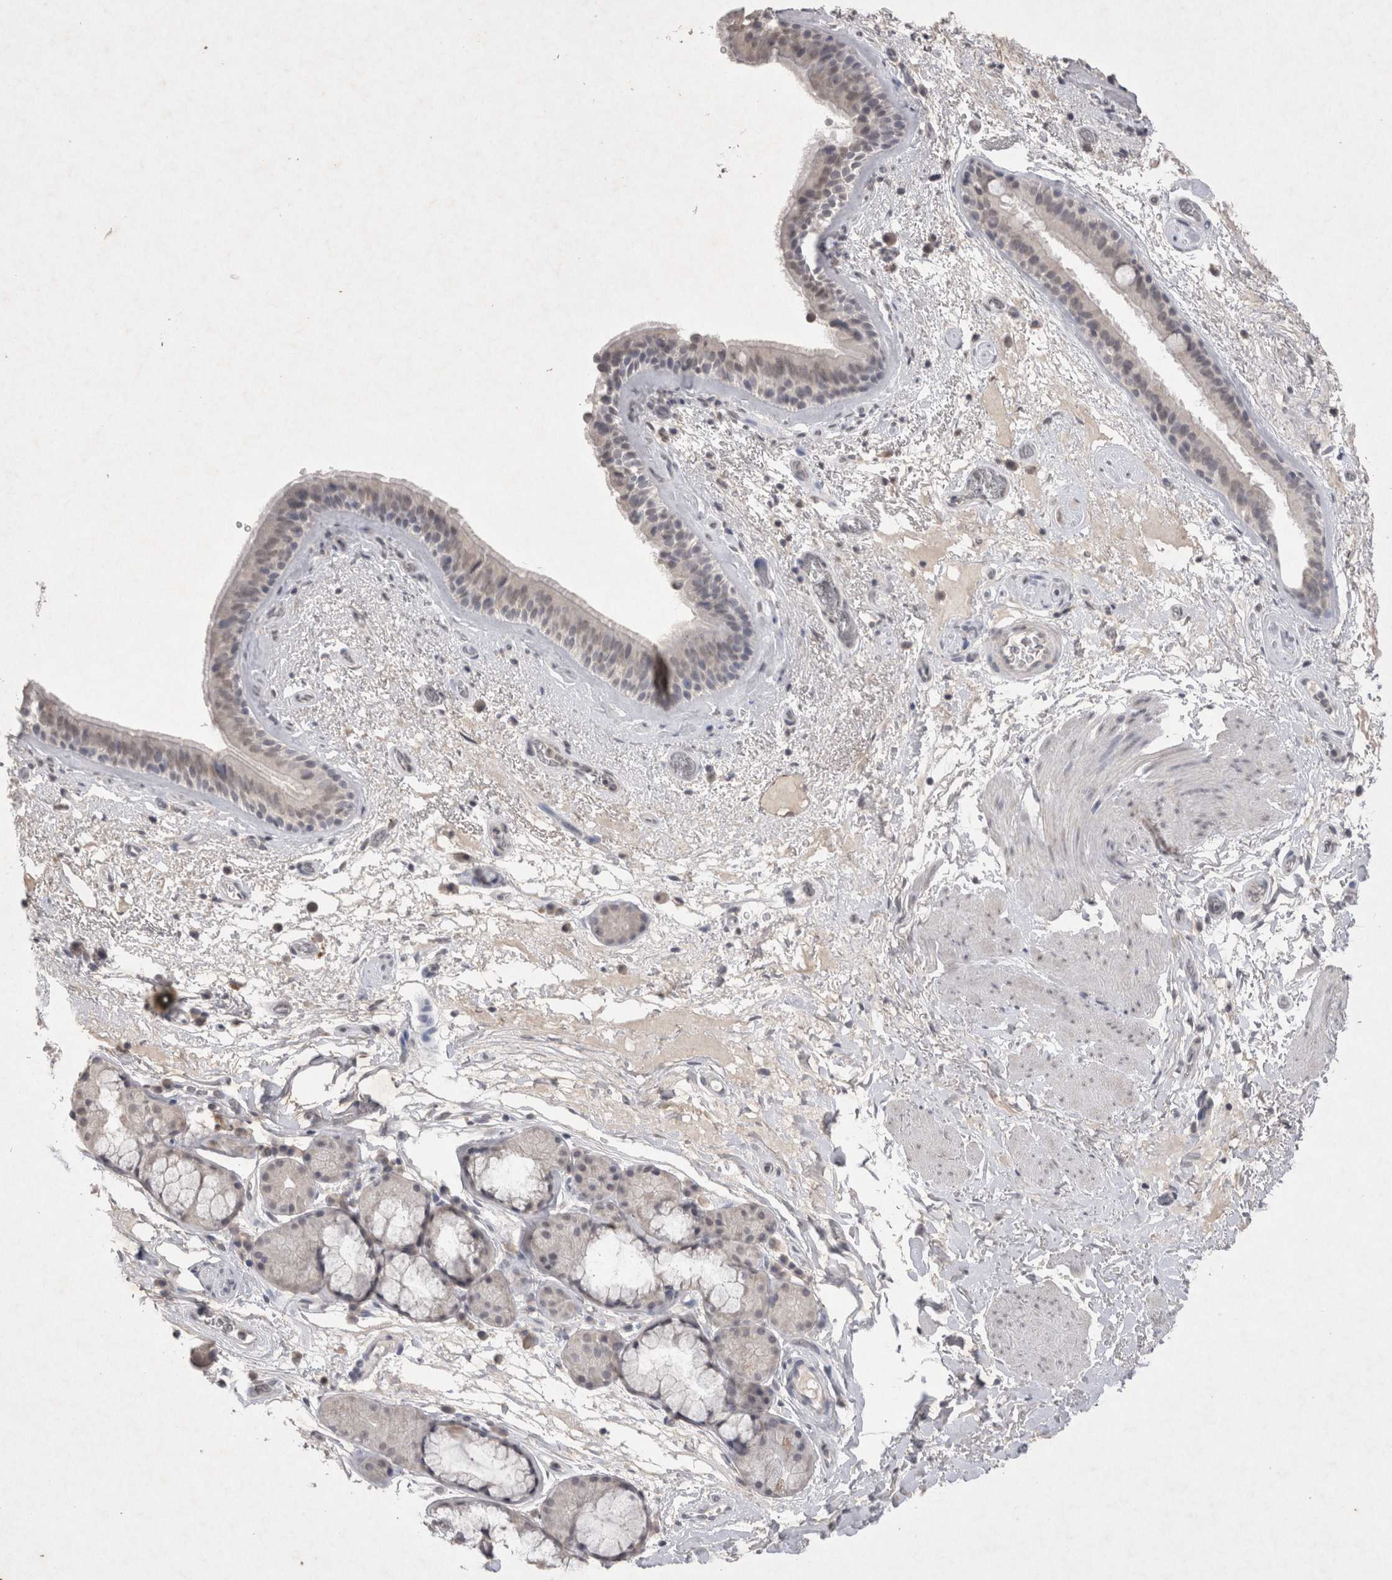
{"staining": {"intensity": "weak", "quantity": "<25%", "location": "cytoplasmic/membranous"}, "tissue": "bronchus", "cell_type": "Respiratory epithelial cells", "image_type": "normal", "snomed": [{"axis": "morphology", "description": "Normal tissue, NOS"}, {"axis": "topography", "description": "Cartilage tissue"}], "caption": "IHC of normal human bronchus exhibits no staining in respiratory epithelial cells. (Brightfield microscopy of DAB IHC at high magnification).", "gene": "LYVE1", "patient": {"sex": "female", "age": 63}}